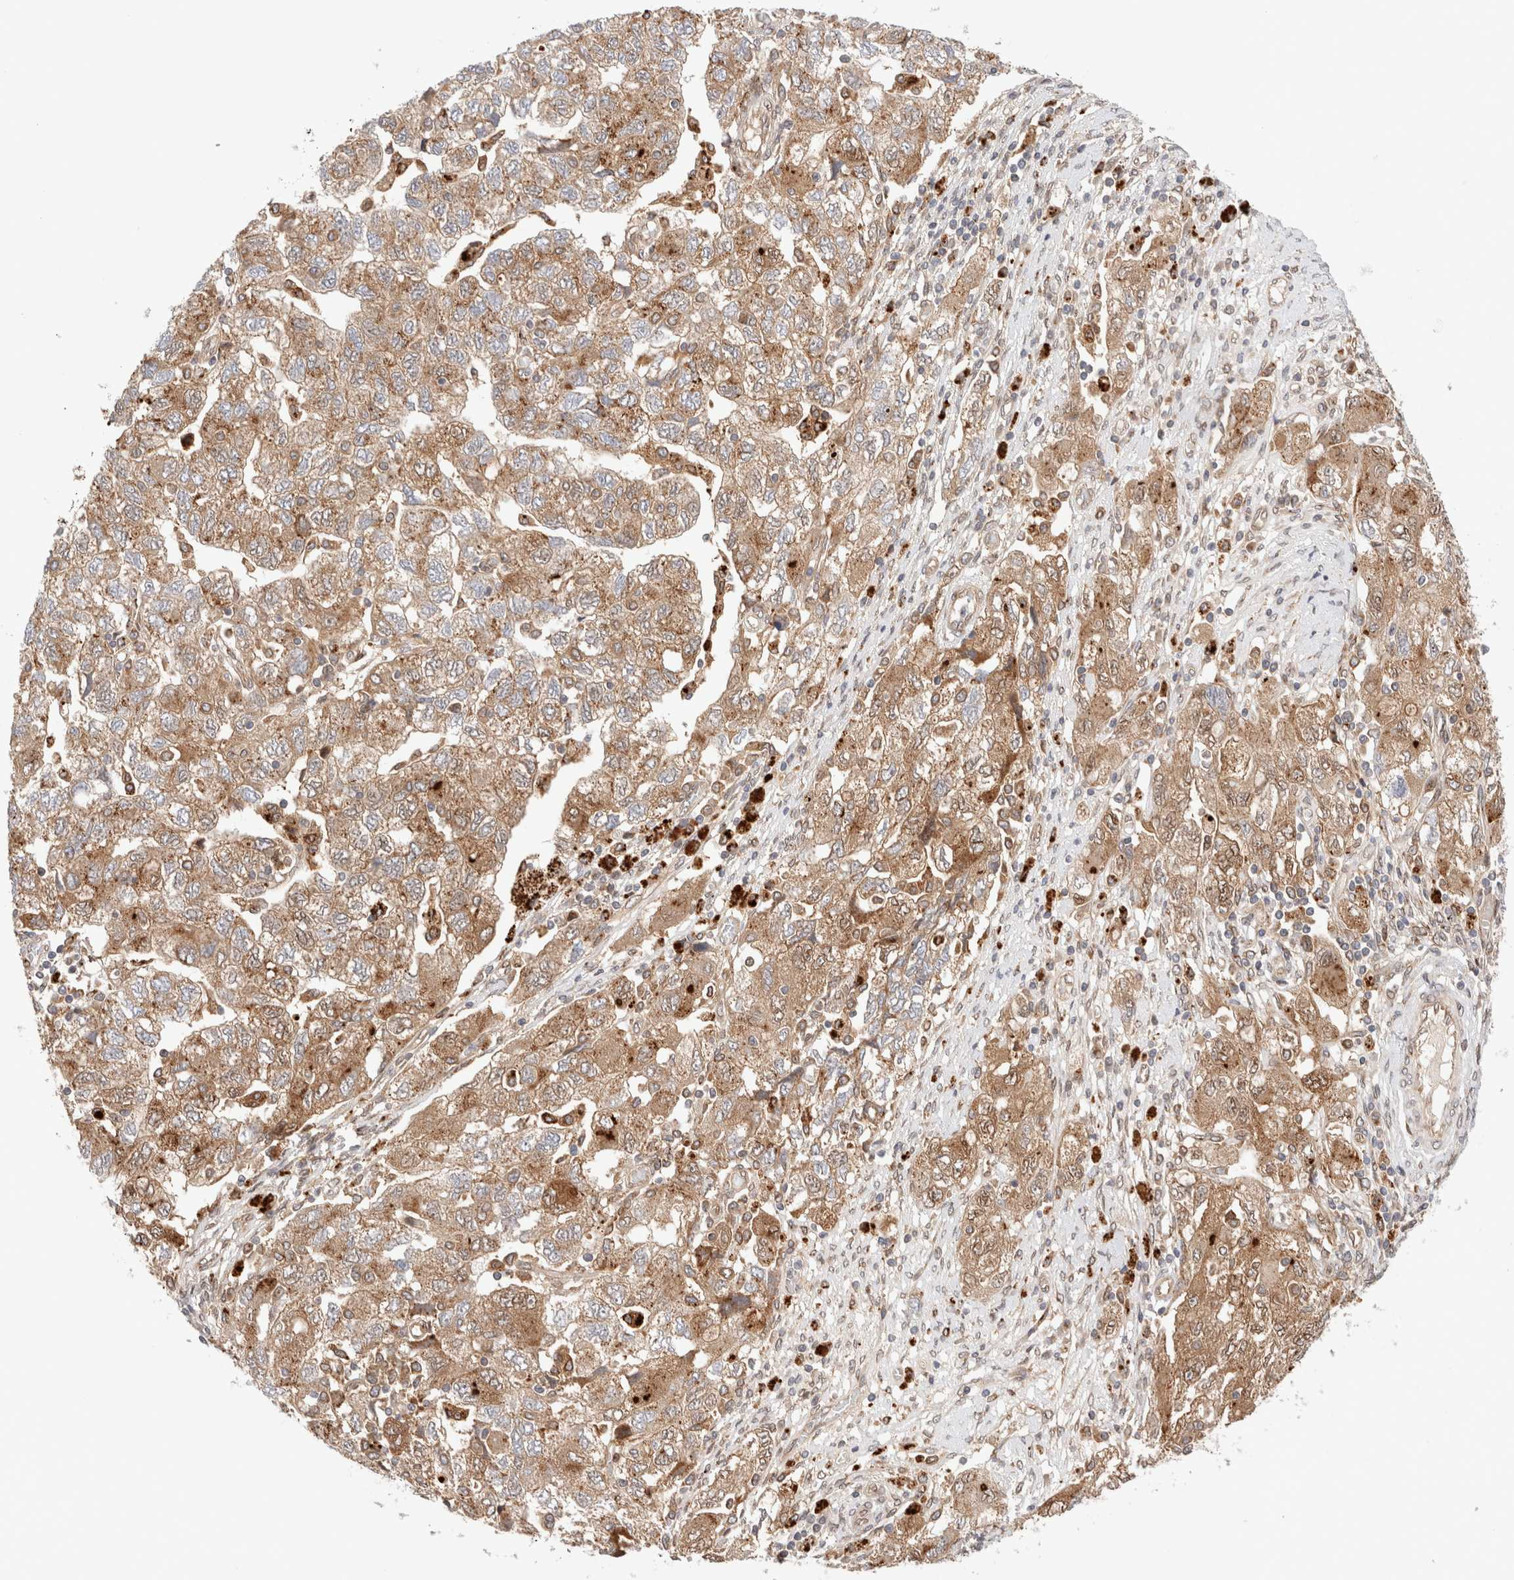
{"staining": {"intensity": "moderate", "quantity": ">75%", "location": "cytoplasmic/membranous"}, "tissue": "ovarian cancer", "cell_type": "Tumor cells", "image_type": "cancer", "snomed": [{"axis": "morphology", "description": "Carcinoma, NOS"}, {"axis": "morphology", "description": "Cystadenocarcinoma, serous, NOS"}, {"axis": "topography", "description": "Ovary"}], "caption": "A high-resolution photomicrograph shows immunohistochemistry (IHC) staining of ovarian serous cystadenocarcinoma, which demonstrates moderate cytoplasmic/membranous staining in approximately >75% of tumor cells.", "gene": "GCN1", "patient": {"sex": "female", "age": 69}}